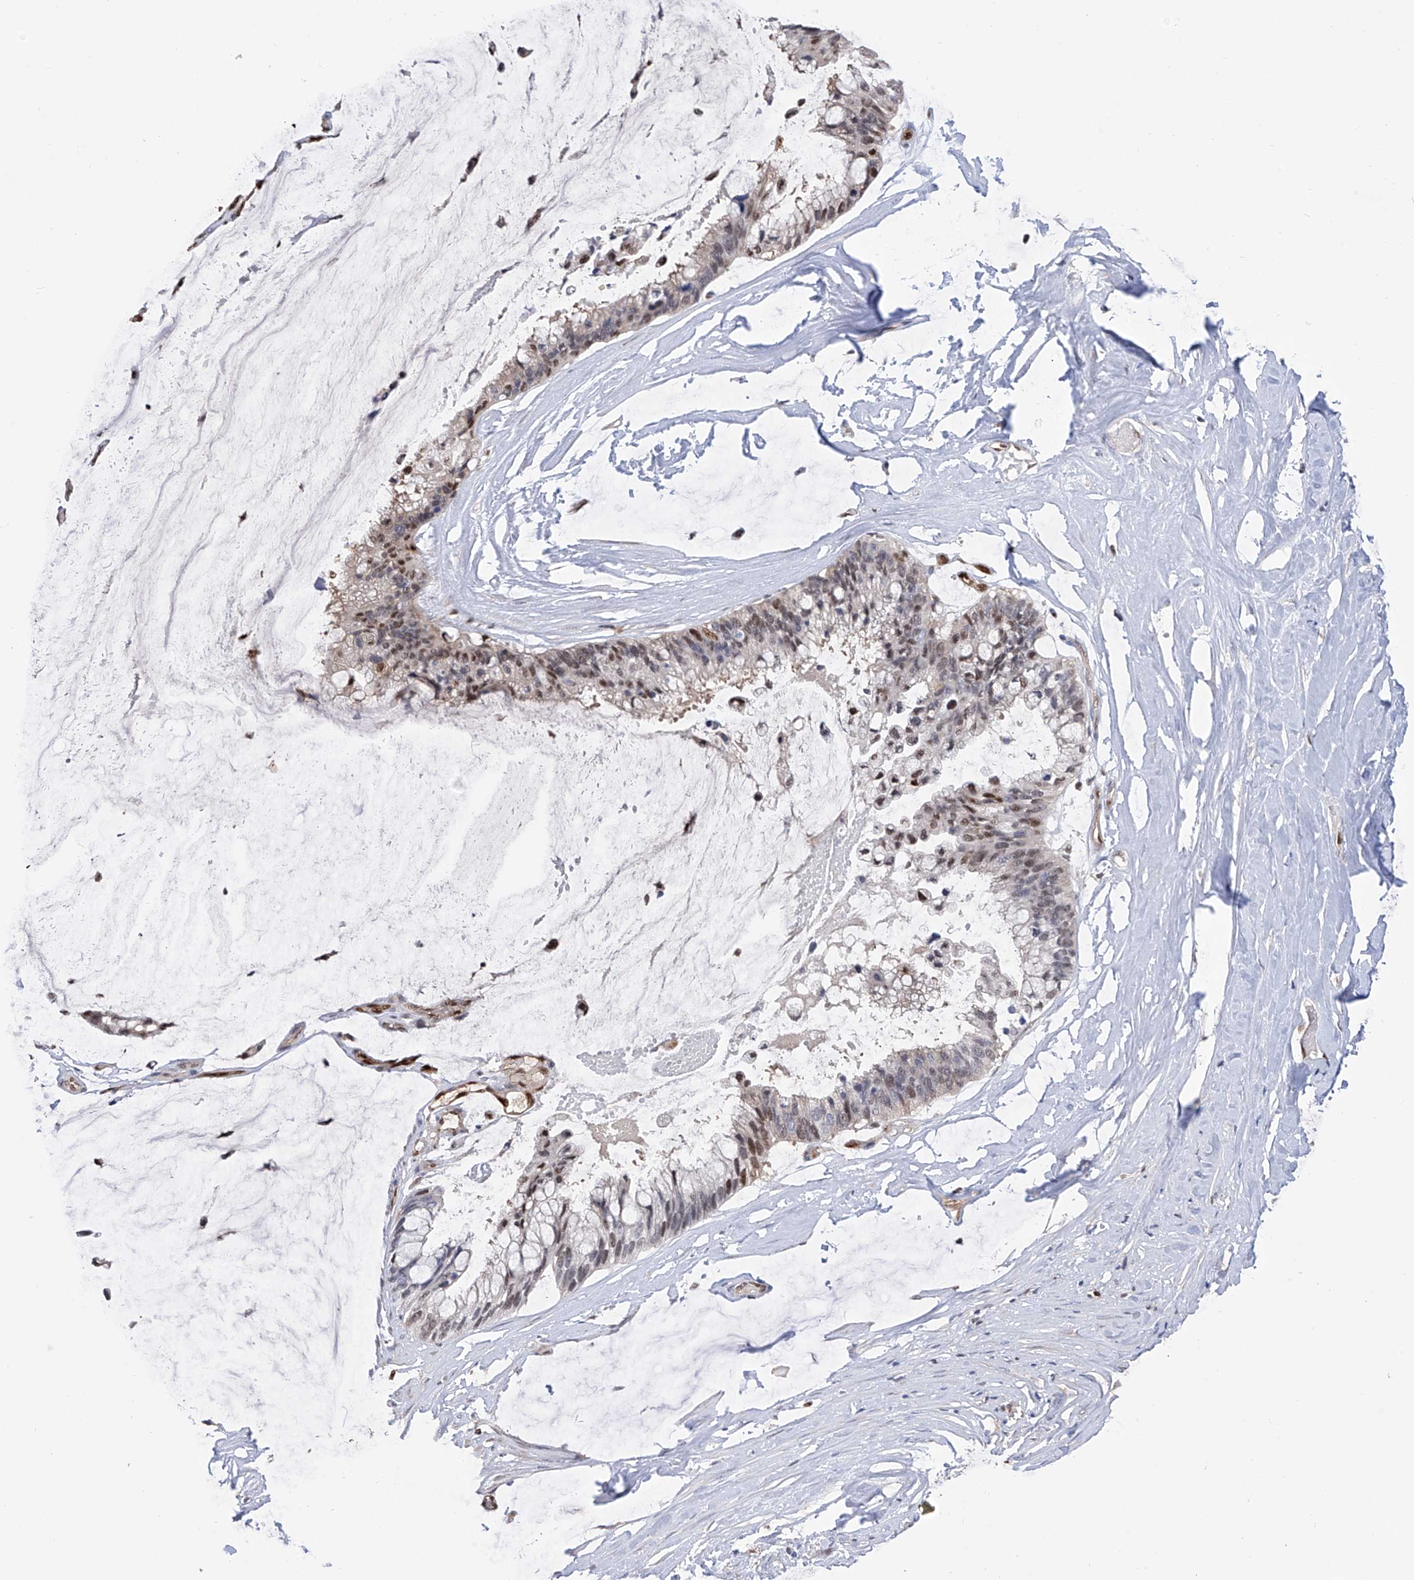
{"staining": {"intensity": "moderate", "quantity": "<25%", "location": "nuclear"}, "tissue": "ovarian cancer", "cell_type": "Tumor cells", "image_type": "cancer", "snomed": [{"axis": "morphology", "description": "Cystadenocarcinoma, mucinous, NOS"}, {"axis": "topography", "description": "Ovary"}], "caption": "Ovarian mucinous cystadenocarcinoma stained with DAB immunohistochemistry (IHC) exhibits low levels of moderate nuclear staining in approximately <25% of tumor cells. (Stains: DAB (3,3'-diaminobenzidine) in brown, nuclei in blue, Microscopy: brightfield microscopy at high magnification).", "gene": "PHF20", "patient": {"sex": "female", "age": 39}}